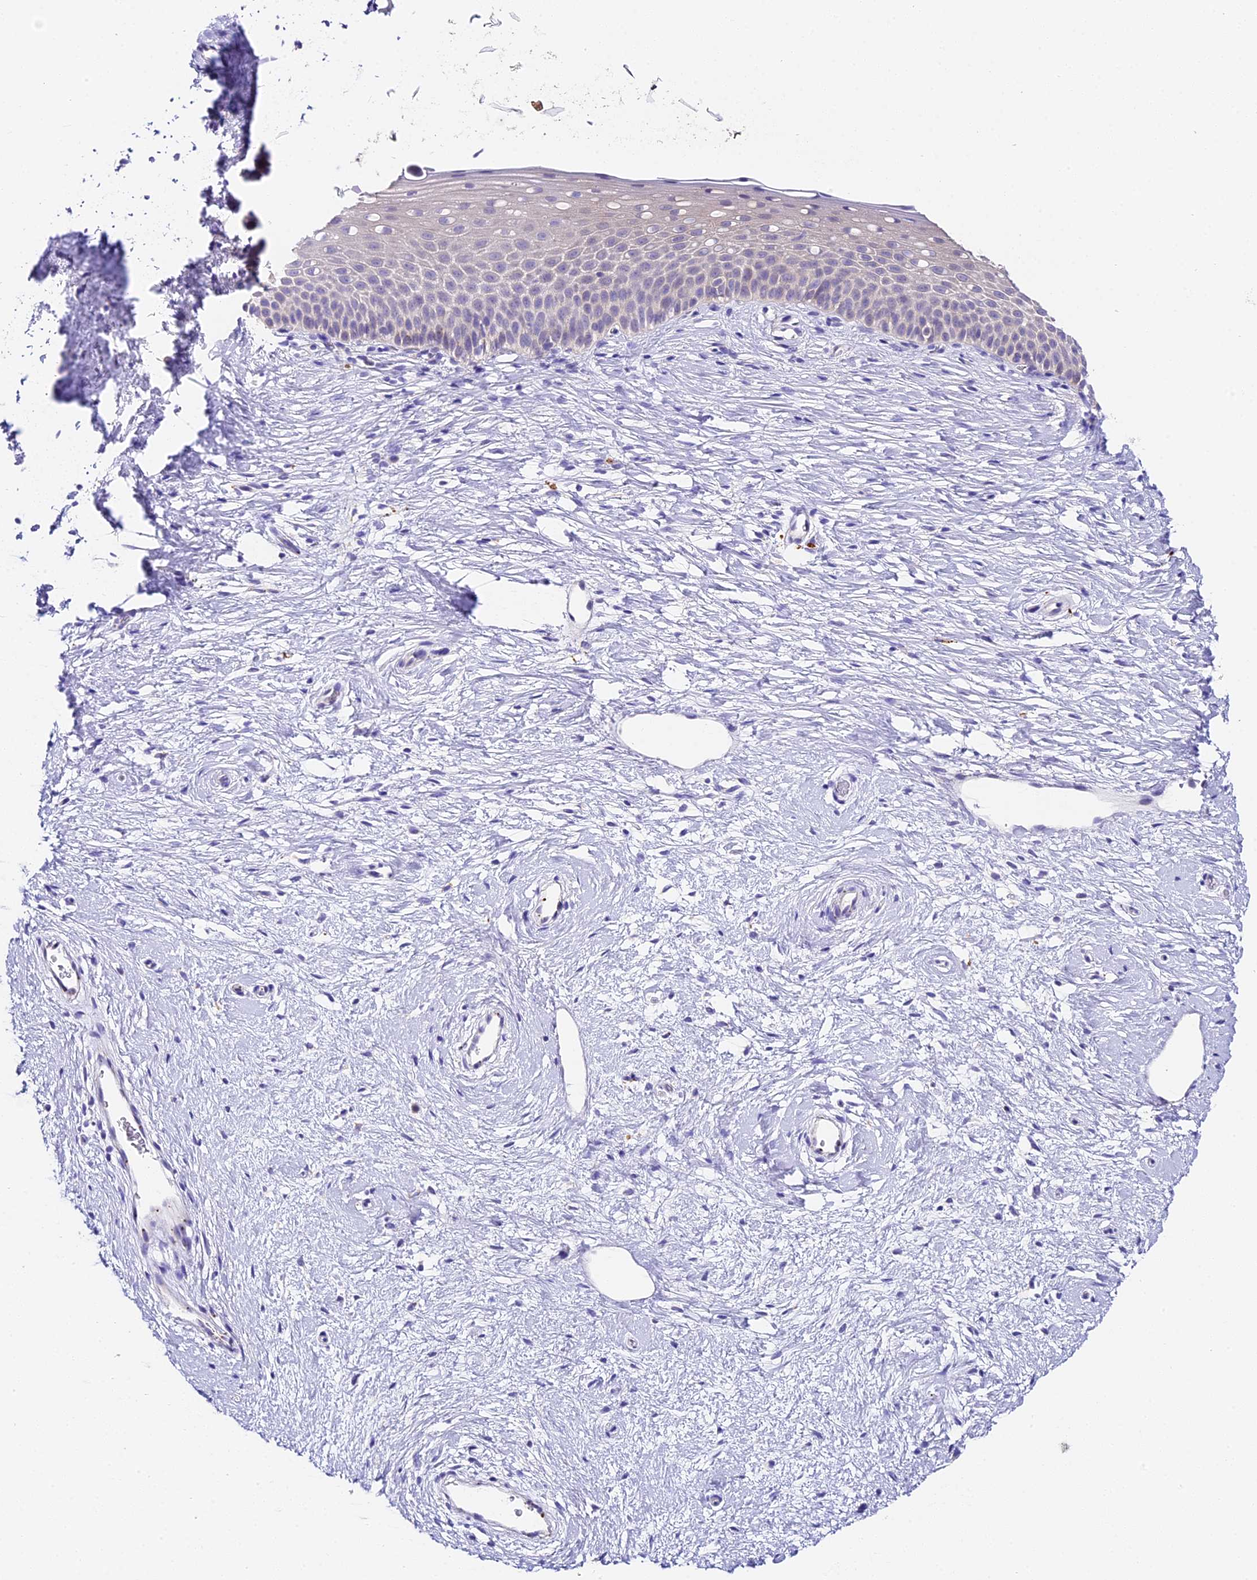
{"staining": {"intensity": "weak", "quantity": "<25%", "location": "cytoplasmic/membranous"}, "tissue": "cervix", "cell_type": "Glandular cells", "image_type": "normal", "snomed": [{"axis": "morphology", "description": "Normal tissue, NOS"}, {"axis": "topography", "description": "Cervix"}], "caption": "Cervix was stained to show a protein in brown. There is no significant staining in glandular cells. (Brightfield microscopy of DAB (3,3'-diaminobenzidine) immunohistochemistry (IHC) at high magnification).", "gene": "LYPD6", "patient": {"sex": "female", "age": 57}}